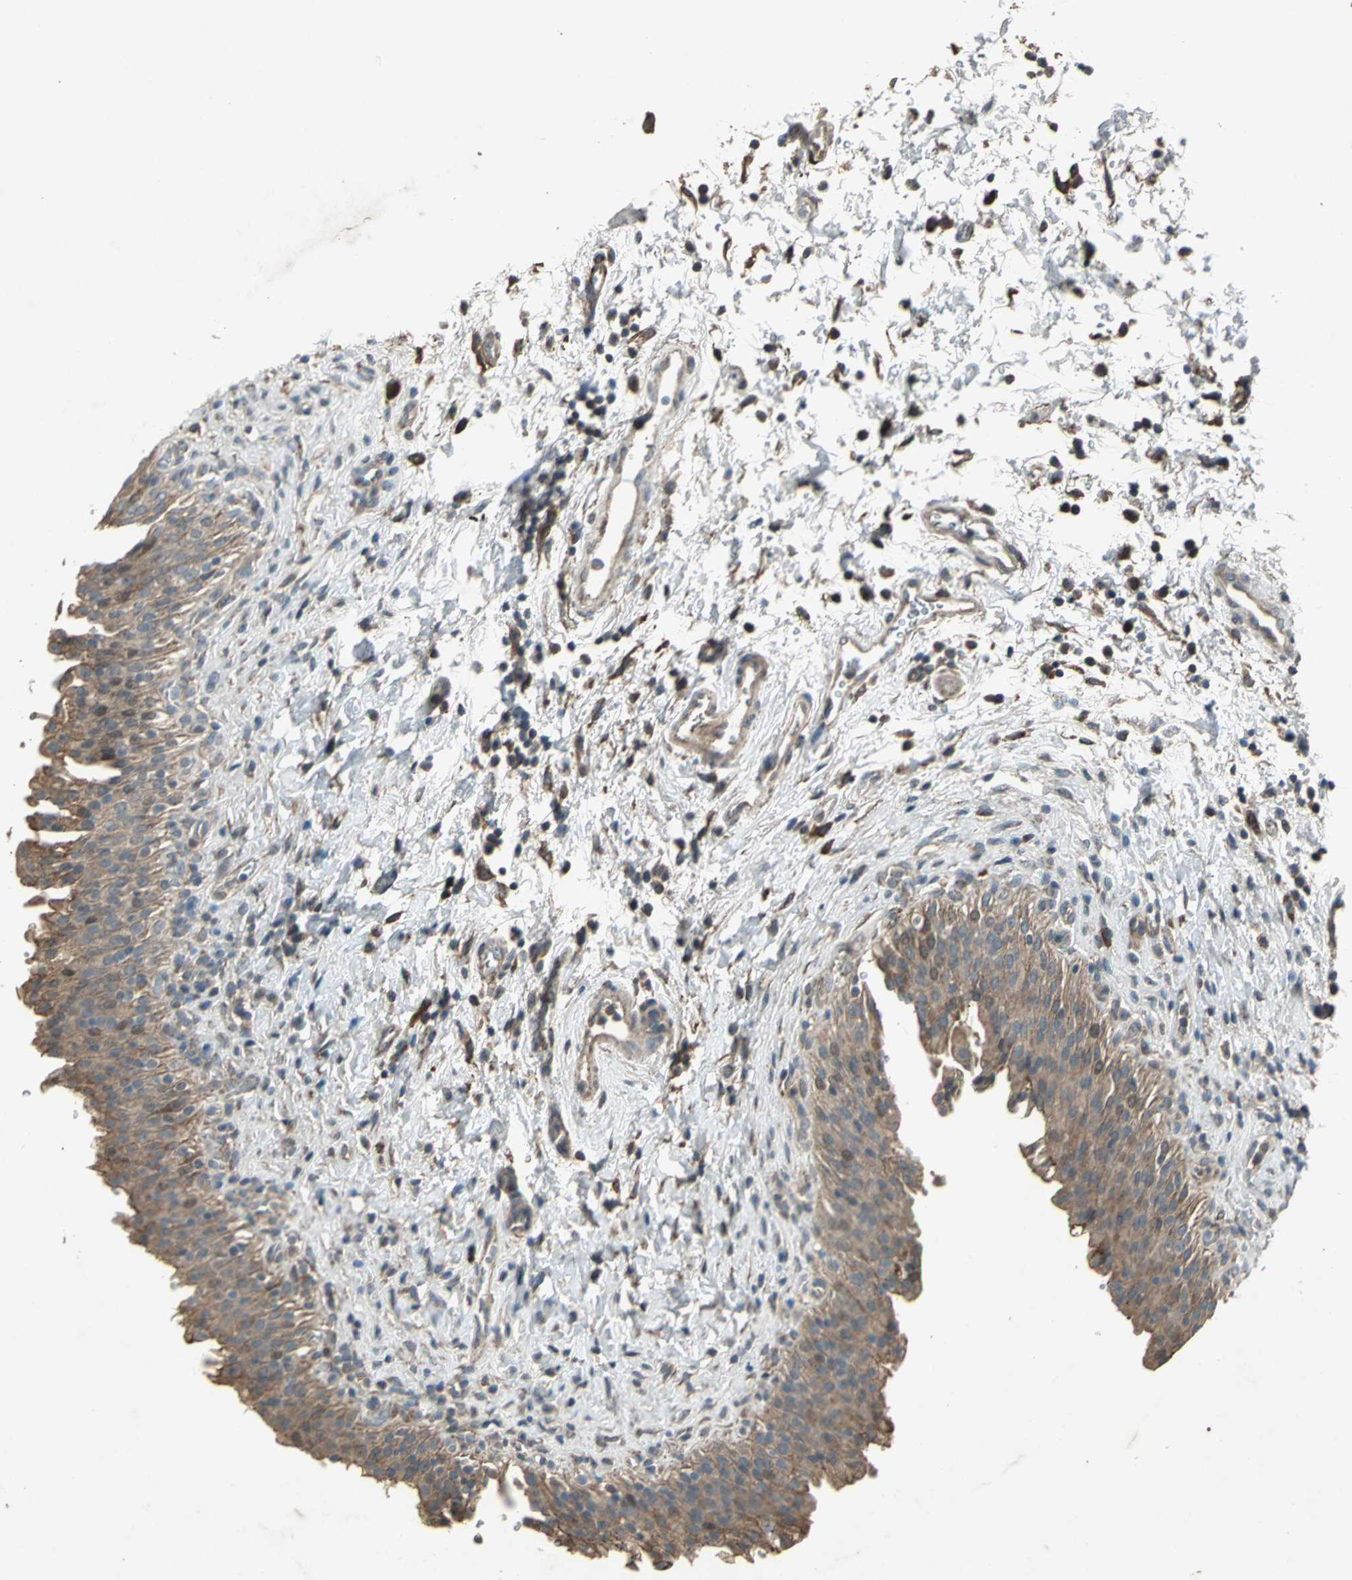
{"staining": {"intensity": "moderate", "quantity": ">75%", "location": "cytoplasmic/membranous"}, "tissue": "urinary bladder", "cell_type": "Urothelial cells", "image_type": "normal", "snomed": [{"axis": "morphology", "description": "Normal tissue, NOS"}, {"axis": "topography", "description": "Urinary bladder"}], "caption": "IHC (DAB) staining of benign urinary bladder reveals moderate cytoplasmic/membranous protein expression in approximately >75% of urothelial cells.", "gene": "SEPTIN4", "patient": {"sex": "male", "age": 51}}